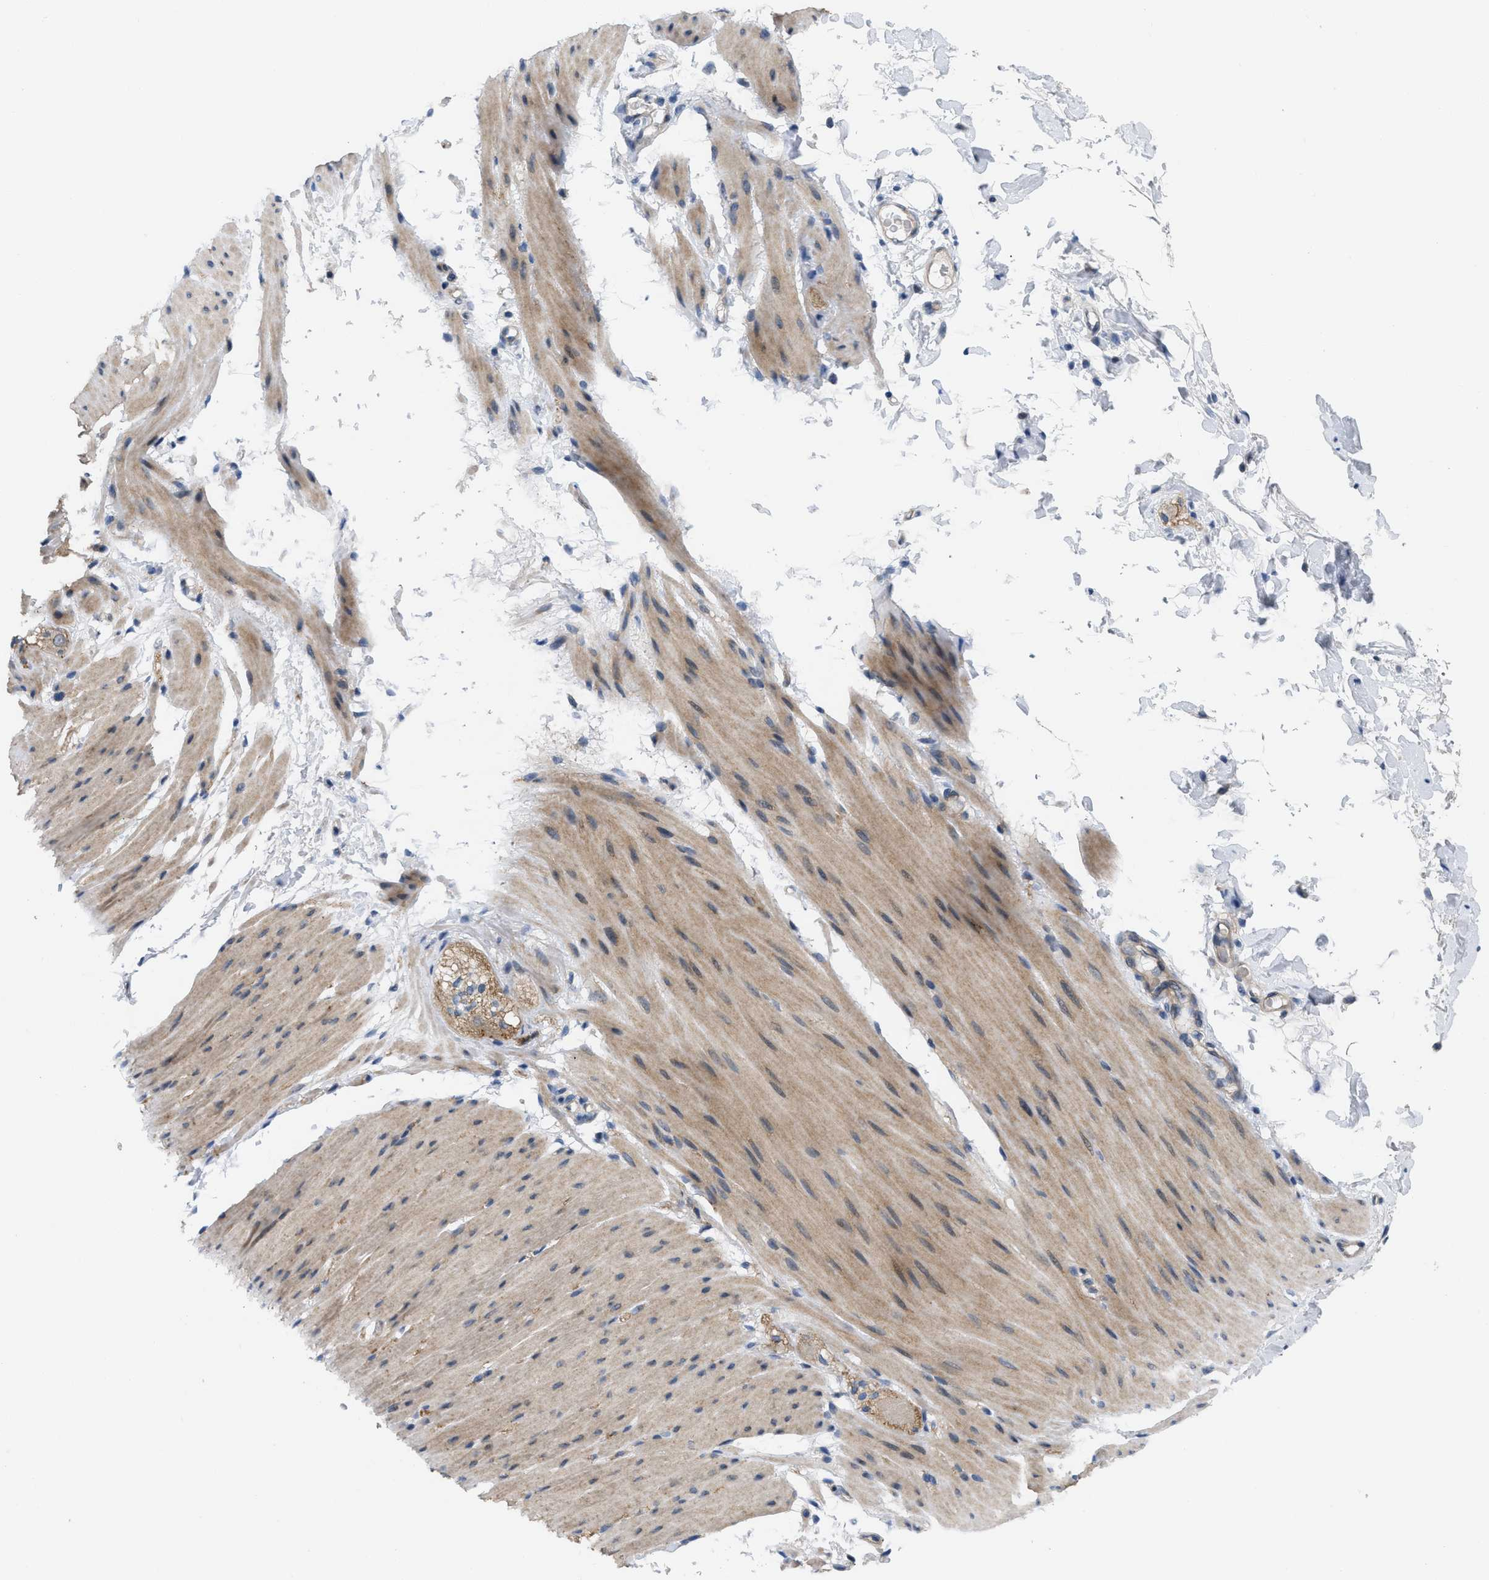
{"staining": {"intensity": "weak", "quantity": ">75%", "location": "cytoplasmic/membranous"}, "tissue": "smooth muscle", "cell_type": "Smooth muscle cells", "image_type": "normal", "snomed": [{"axis": "morphology", "description": "Normal tissue, NOS"}, {"axis": "topography", "description": "Smooth muscle"}, {"axis": "topography", "description": "Colon"}], "caption": "This is an image of IHC staining of benign smooth muscle, which shows weak positivity in the cytoplasmic/membranous of smooth muscle cells.", "gene": "NDEL1", "patient": {"sex": "male", "age": 67}}